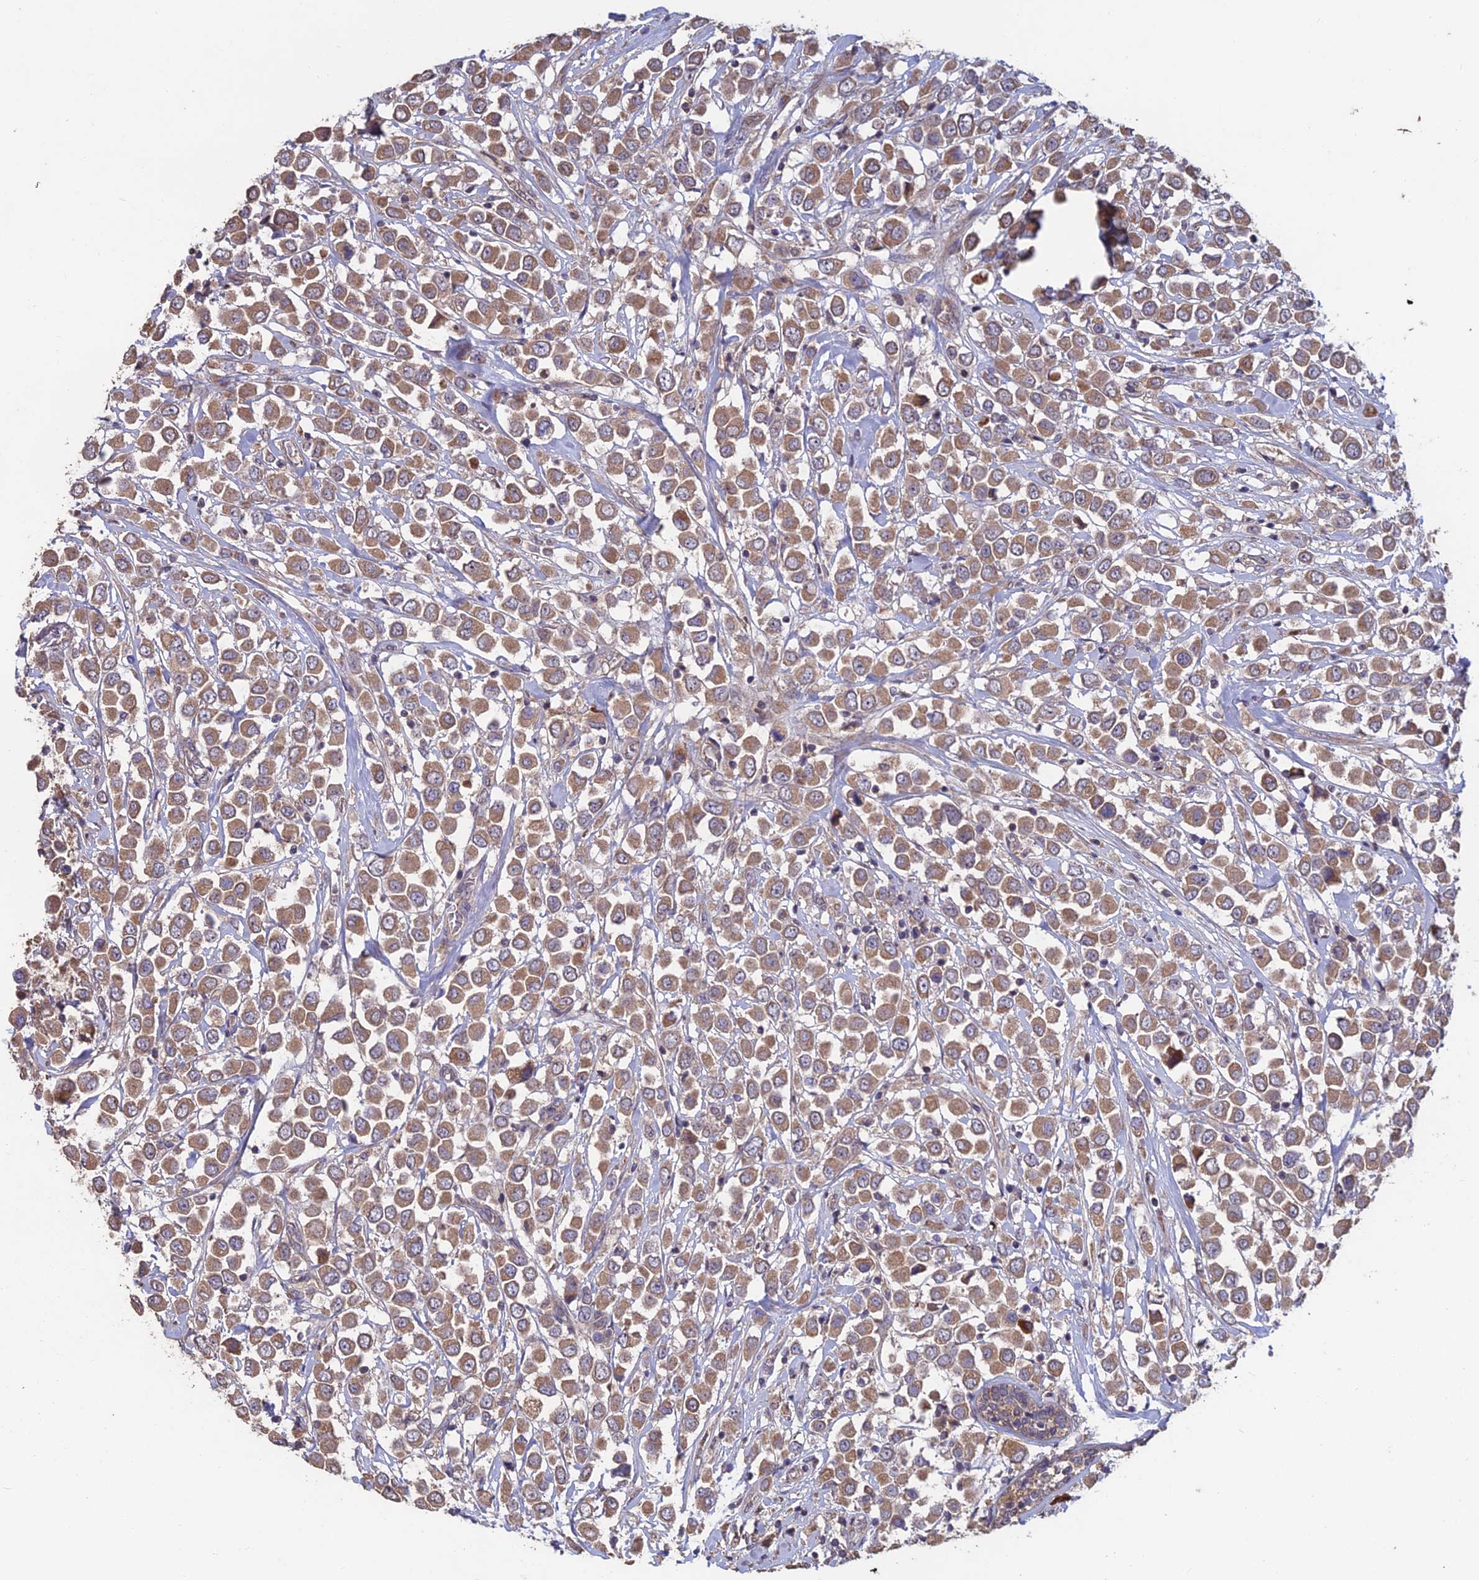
{"staining": {"intensity": "moderate", "quantity": ">75%", "location": "cytoplasmic/membranous"}, "tissue": "breast cancer", "cell_type": "Tumor cells", "image_type": "cancer", "snomed": [{"axis": "morphology", "description": "Duct carcinoma"}, {"axis": "topography", "description": "Breast"}], "caption": "Brown immunohistochemical staining in human breast cancer (infiltrating ductal carcinoma) shows moderate cytoplasmic/membranous positivity in about >75% of tumor cells.", "gene": "SHISA5", "patient": {"sex": "female", "age": 61}}